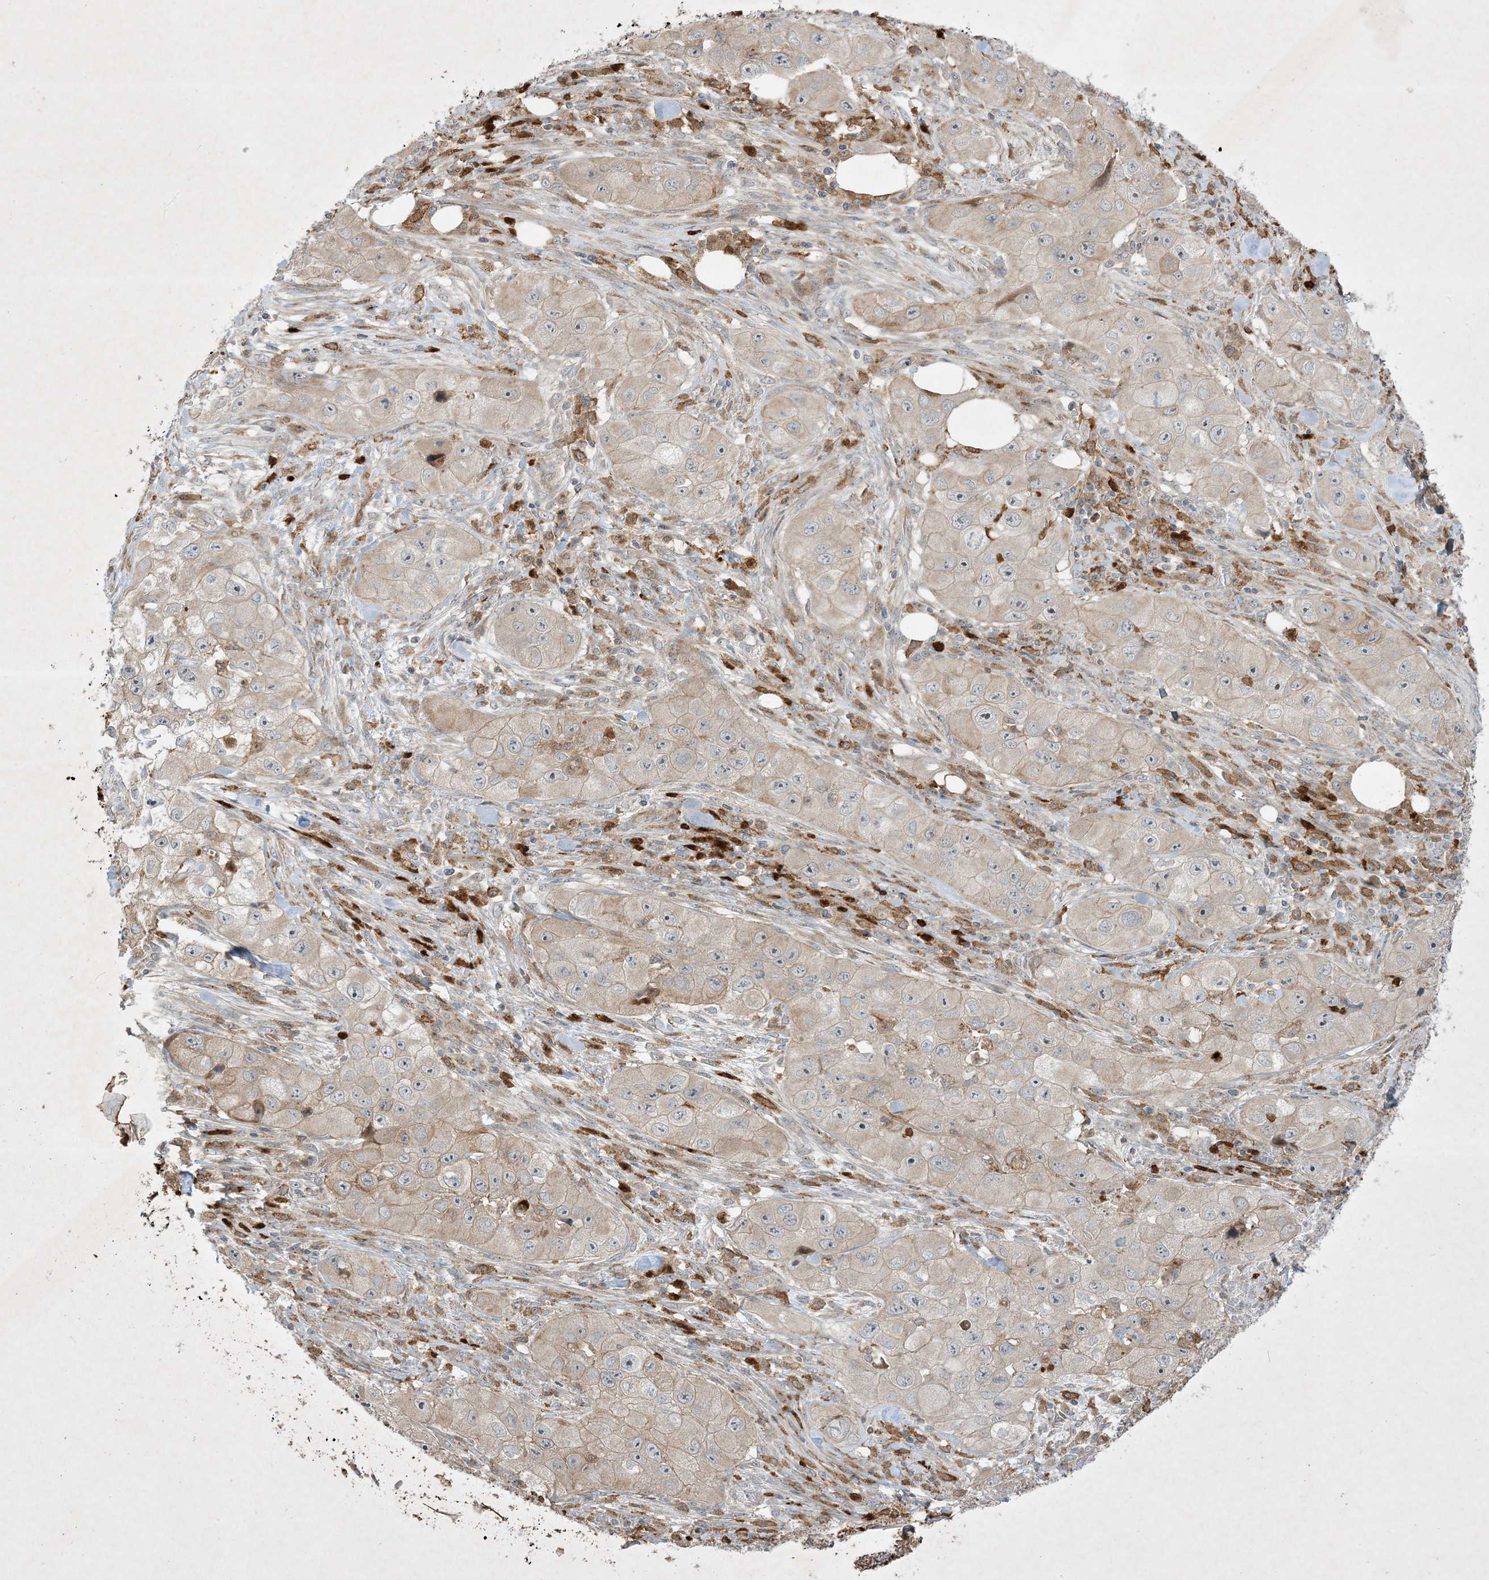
{"staining": {"intensity": "weak", "quantity": "25%-75%", "location": "cytoplasmic/membranous"}, "tissue": "skin cancer", "cell_type": "Tumor cells", "image_type": "cancer", "snomed": [{"axis": "morphology", "description": "Squamous cell carcinoma, NOS"}, {"axis": "topography", "description": "Skin"}, {"axis": "topography", "description": "Subcutis"}], "caption": "Skin squamous cell carcinoma tissue shows weak cytoplasmic/membranous staining in about 25%-75% of tumor cells, visualized by immunohistochemistry.", "gene": "IFT57", "patient": {"sex": "male", "age": 73}}